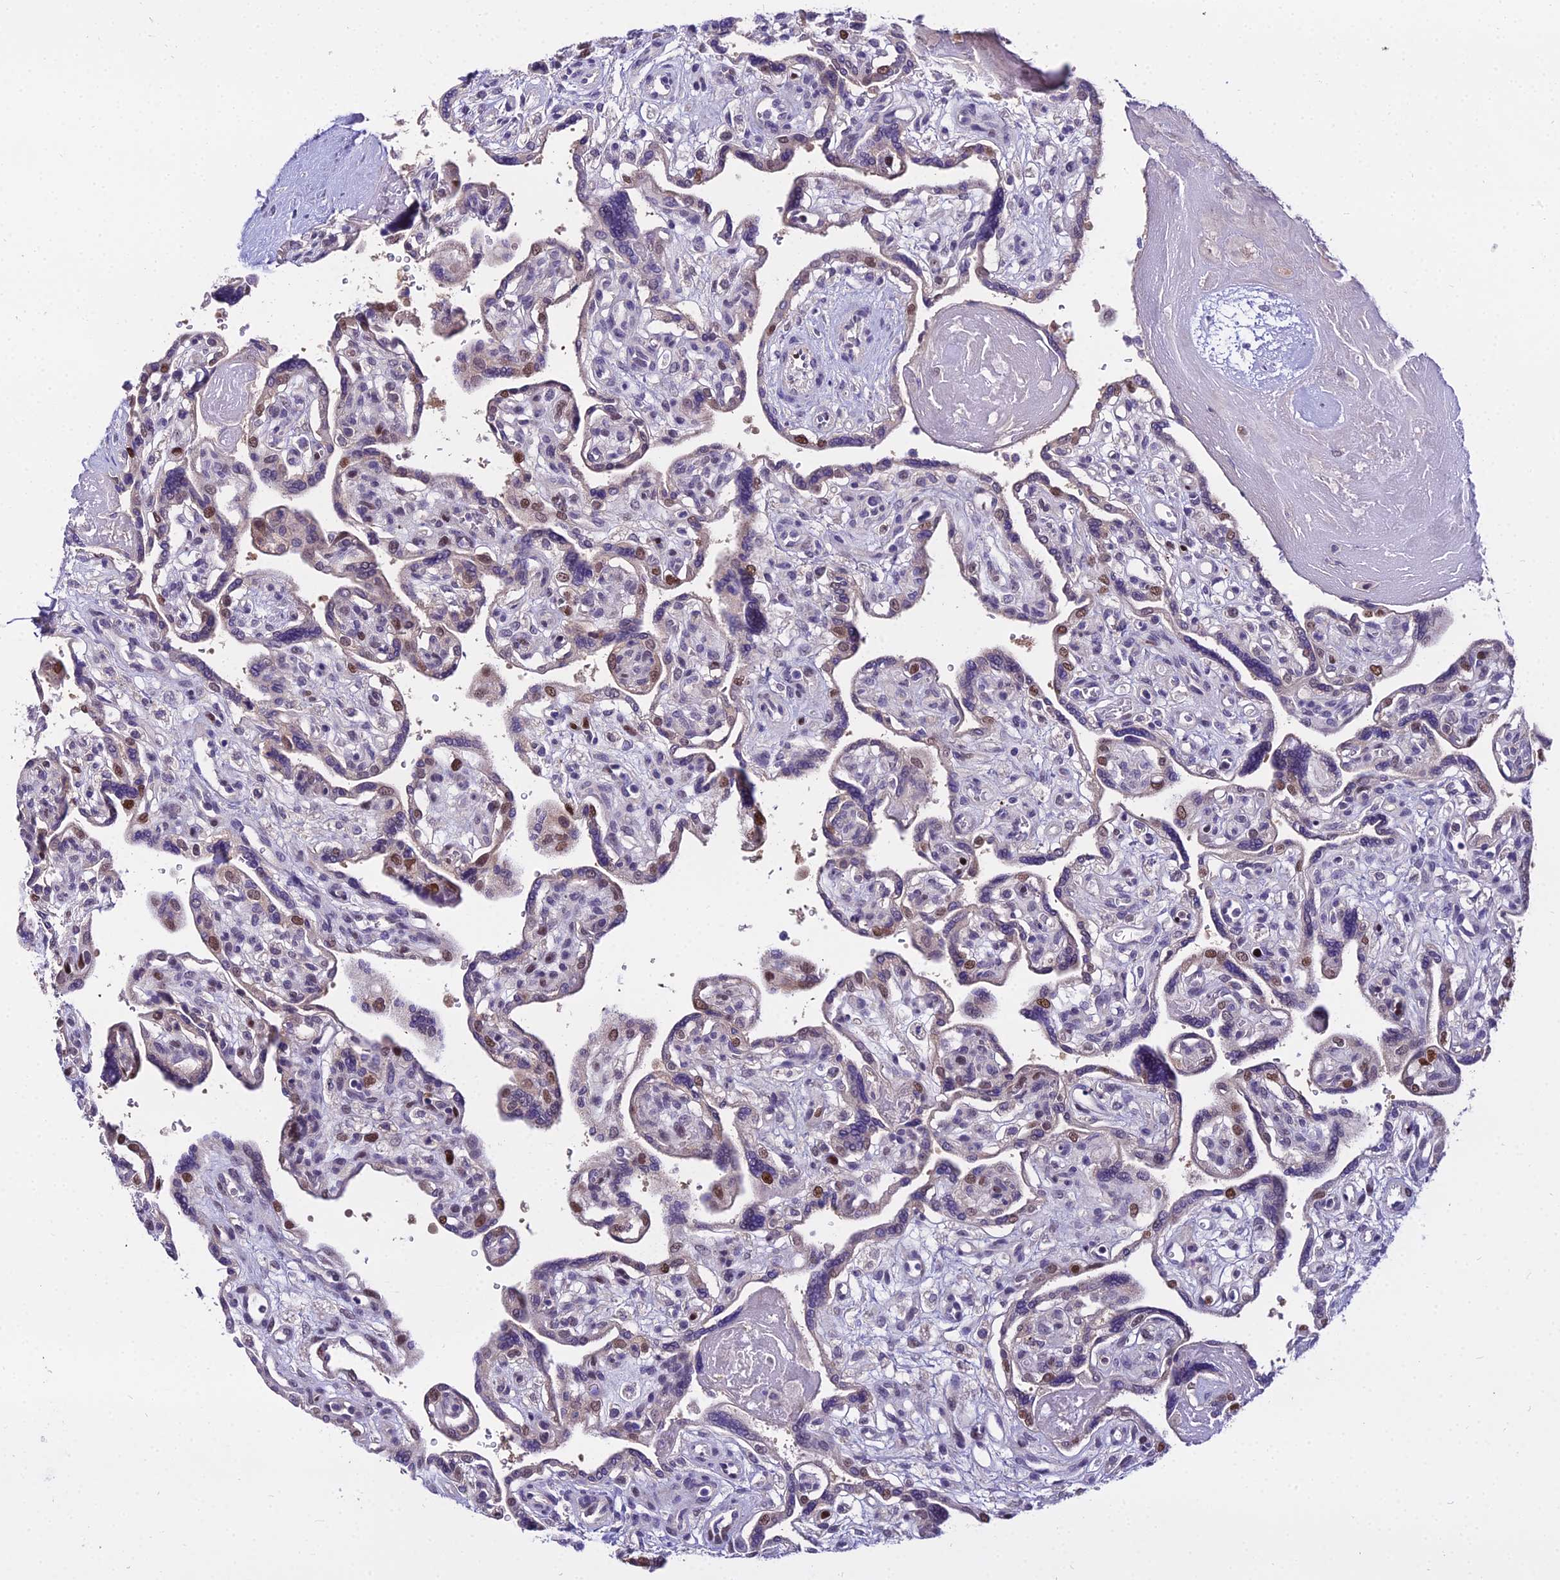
{"staining": {"intensity": "moderate", "quantity": "<25%", "location": "nuclear"}, "tissue": "placenta", "cell_type": "Trophoblastic cells", "image_type": "normal", "snomed": [{"axis": "morphology", "description": "Normal tissue, NOS"}, {"axis": "topography", "description": "Placenta"}], "caption": "Trophoblastic cells exhibit low levels of moderate nuclear staining in about <25% of cells in unremarkable placenta. Using DAB (3,3'-diaminobenzidine) (brown) and hematoxylin (blue) stains, captured at high magnification using brightfield microscopy.", "gene": "TRIML2", "patient": {"sex": "female", "age": 39}}